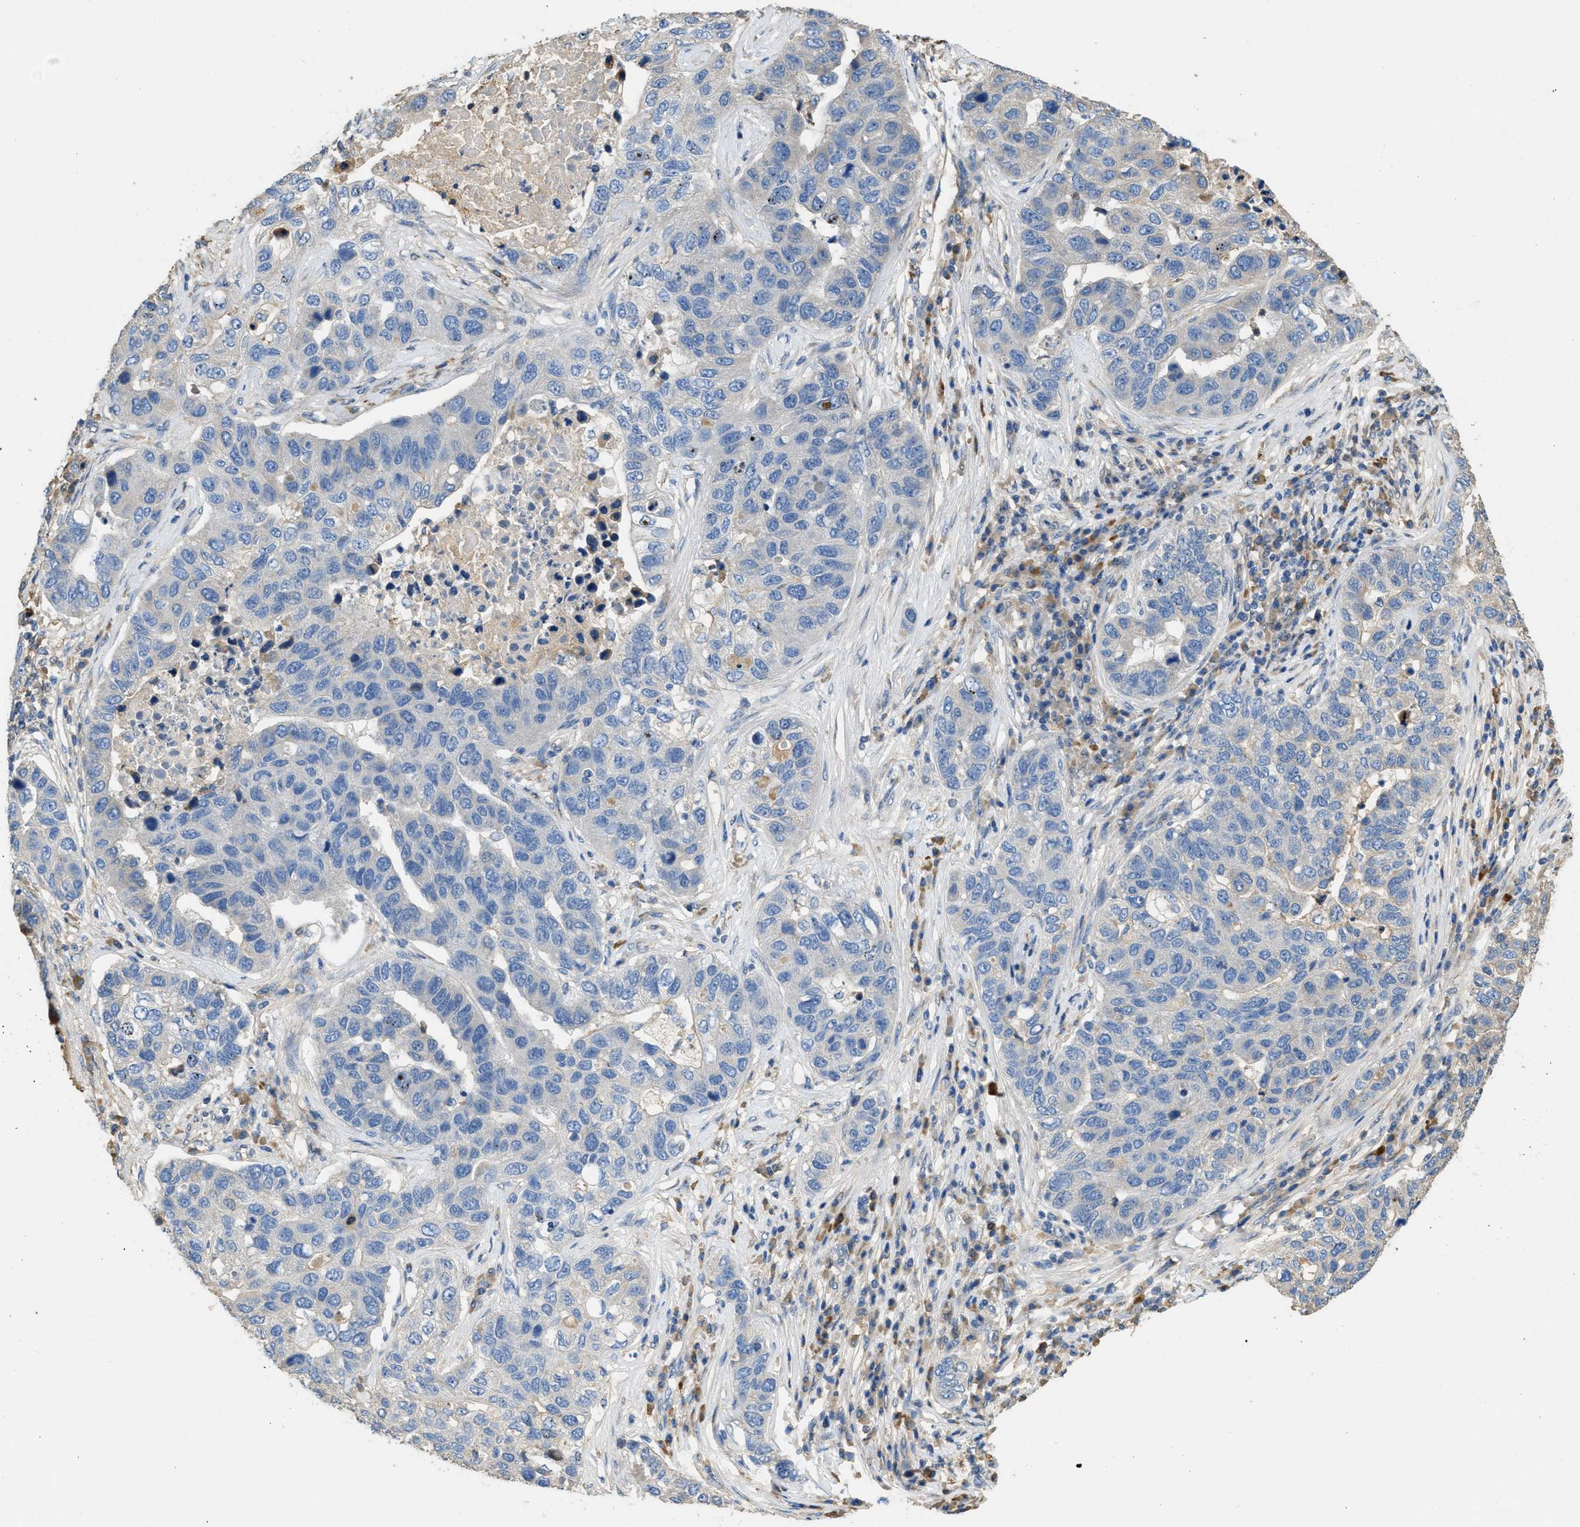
{"staining": {"intensity": "negative", "quantity": "none", "location": "none"}, "tissue": "pancreatic cancer", "cell_type": "Tumor cells", "image_type": "cancer", "snomed": [{"axis": "morphology", "description": "Adenocarcinoma, NOS"}, {"axis": "topography", "description": "Pancreas"}], "caption": "Pancreatic cancer (adenocarcinoma) stained for a protein using immunohistochemistry (IHC) reveals no staining tumor cells.", "gene": "RIPK2", "patient": {"sex": "female", "age": 61}}